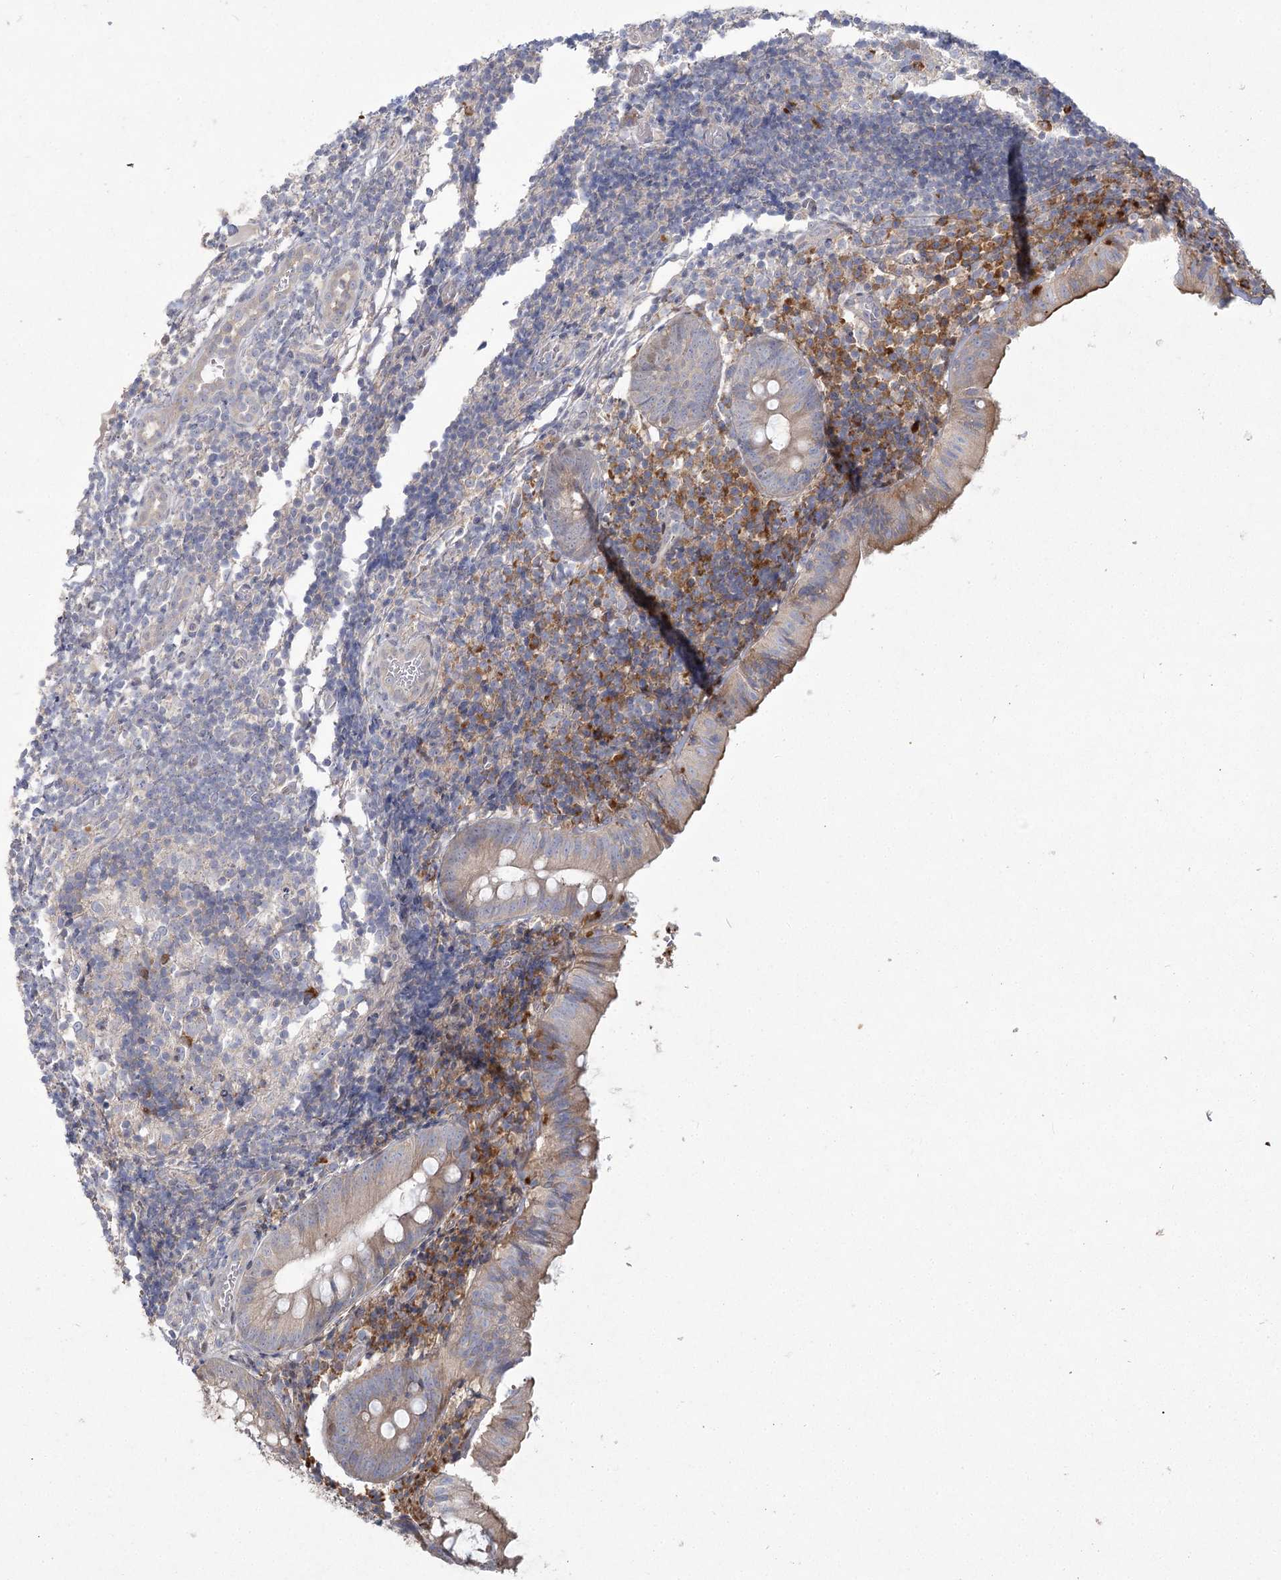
{"staining": {"intensity": "weak", "quantity": "<25%", "location": "cytoplasmic/membranous"}, "tissue": "appendix", "cell_type": "Glandular cells", "image_type": "normal", "snomed": [{"axis": "morphology", "description": "Normal tissue, NOS"}, {"axis": "topography", "description": "Appendix"}], "caption": "This is an IHC histopathology image of benign appendix. There is no positivity in glandular cells.", "gene": "CAMTA1", "patient": {"sex": "male", "age": 8}}